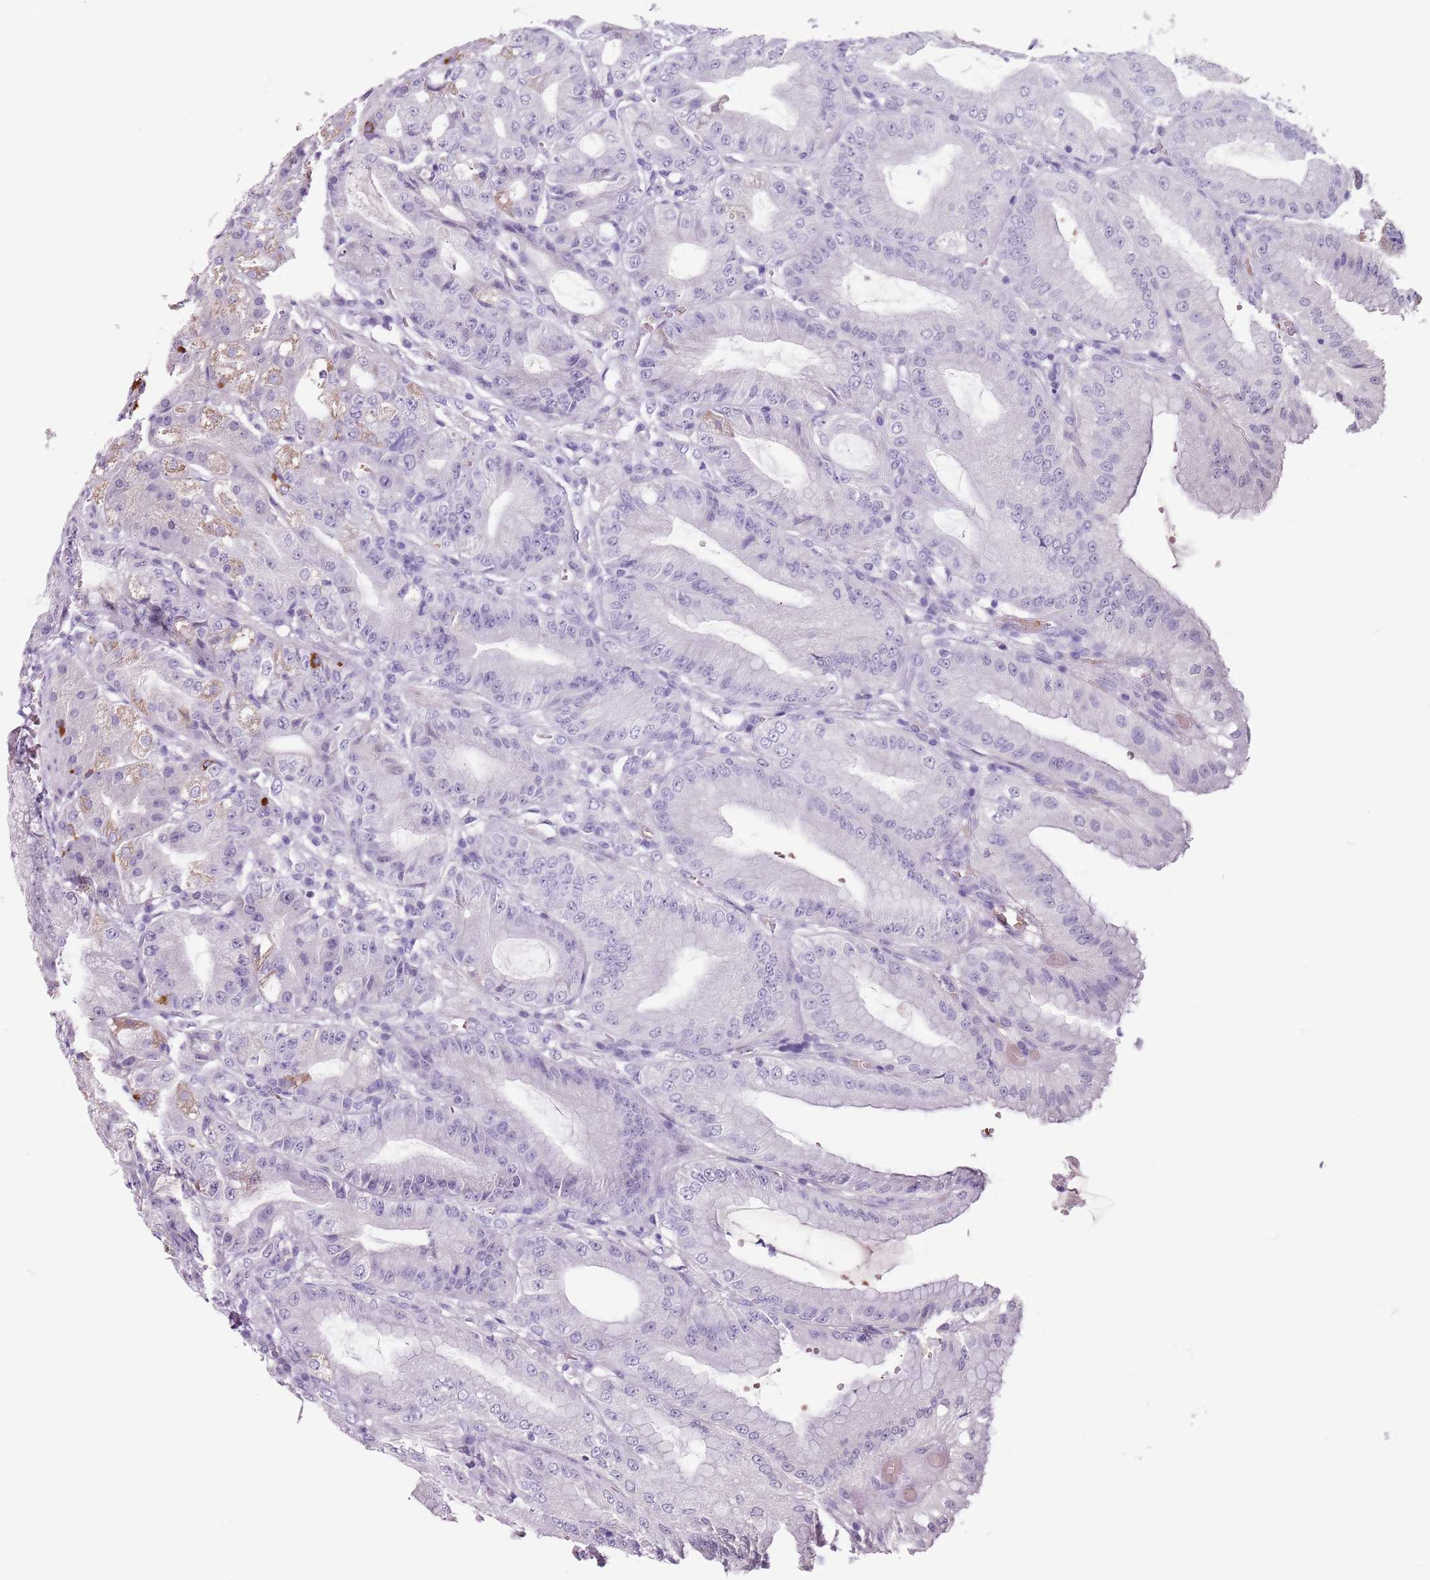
{"staining": {"intensity": "moderate", "quantity": "<25%", "location": "cytoplasmic/membranous"}, "tissue": "stomach", "cell_type": "Glandular cells", "image_type": "normal", "snomed": [{"axis": "morphology", "description": "Normal tissue, NOS"}, {"axis": "topography", "description": "Stomach, upper"}, {"axis": "topography", "description": "Stomach, lower"}], "caption": "Immunohistochemistry (IHC) (DAB) staining of unremarkable human stomach reveals moderate cytoplasmic/membranous protein expression in approximately <25% of glandular cells.", "gene": "SPESP1", "patient": {"sex": "male", "age": 71}}